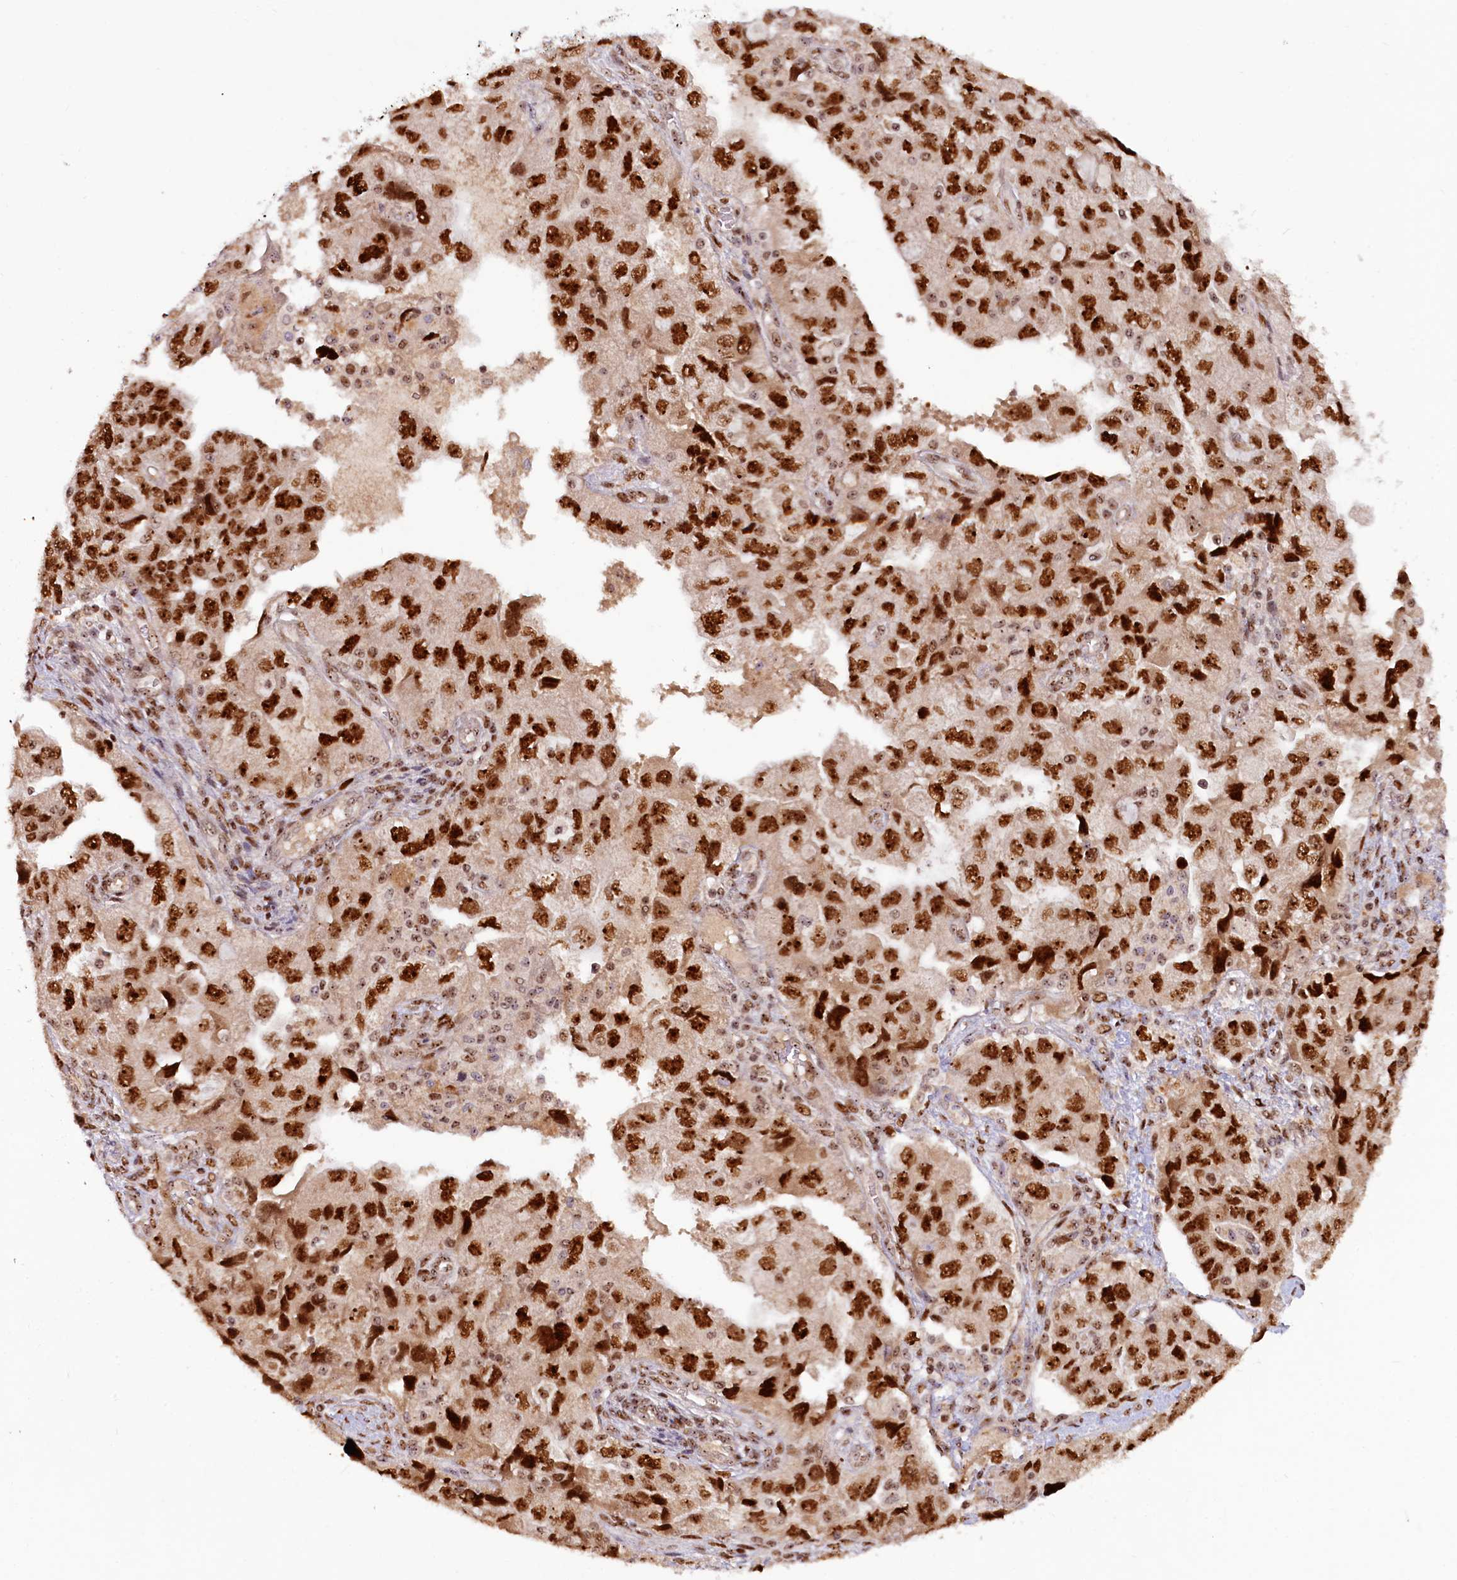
{"staining": {"intensity": "strong", "quantity": ">75%", "location": "nuclear"}, "tissue": "ovarian cancer", "cell_type": "Tumor cells", "image_type": "cancer", "snomed": [{"axis": "morphology", "description": "Carcinoma, NOS"}, {"axis": "morphology", "description": "Cystadenocarcinoma, serous, NOS"}, {"axis": "topography", "description": "Ovary"}], "caption": "A high-resolution micrograph shows immunohistochemistry (IHC) staining of ovarian carcinoma, which demonstrates strong nuclear staining in approximately >75% of tumor cells. (IHC, brightfield microscopy, high magnification).", "gene": "TCOF1", "patient": {"sex": "female", "age": 69}}